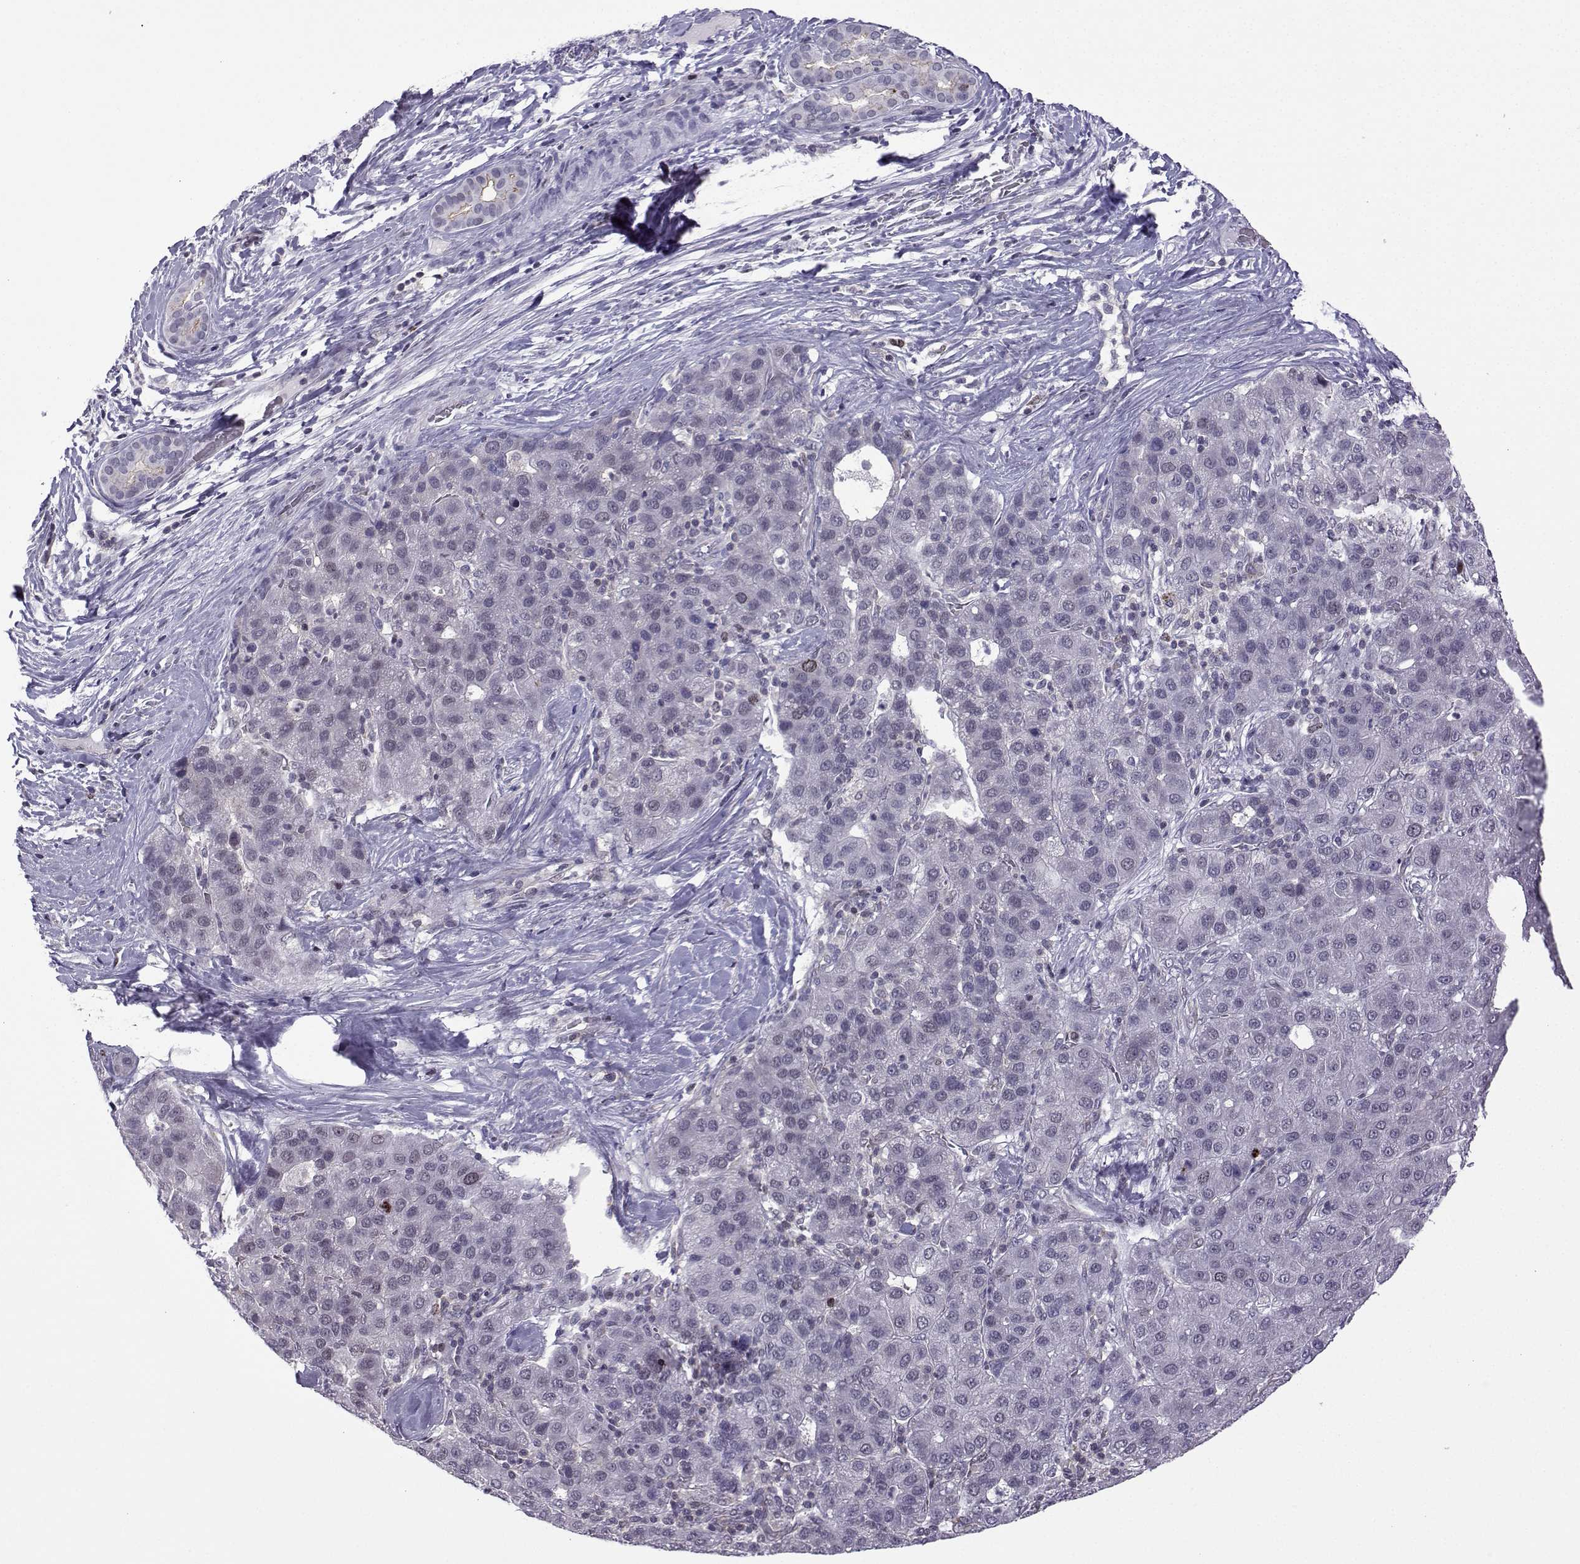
{"staining": {"intensity": "negative", "quantity": "none", "location": "none"}, "tissue": "liver cancer", "cell_type": "Tumor cells", "image_type": "cancer", "snomed": [{"axis": "morphology", "description": "Carcinoma, Hepatocellular, NOS"}, {"axis": "topography", "description": "Liver"}], "caption": "Protein analysis of liver cancer demonstrates no significant staining in tumor cells.", "gene": "INCENP", "patient": {"sex": "male", "age": 65}}